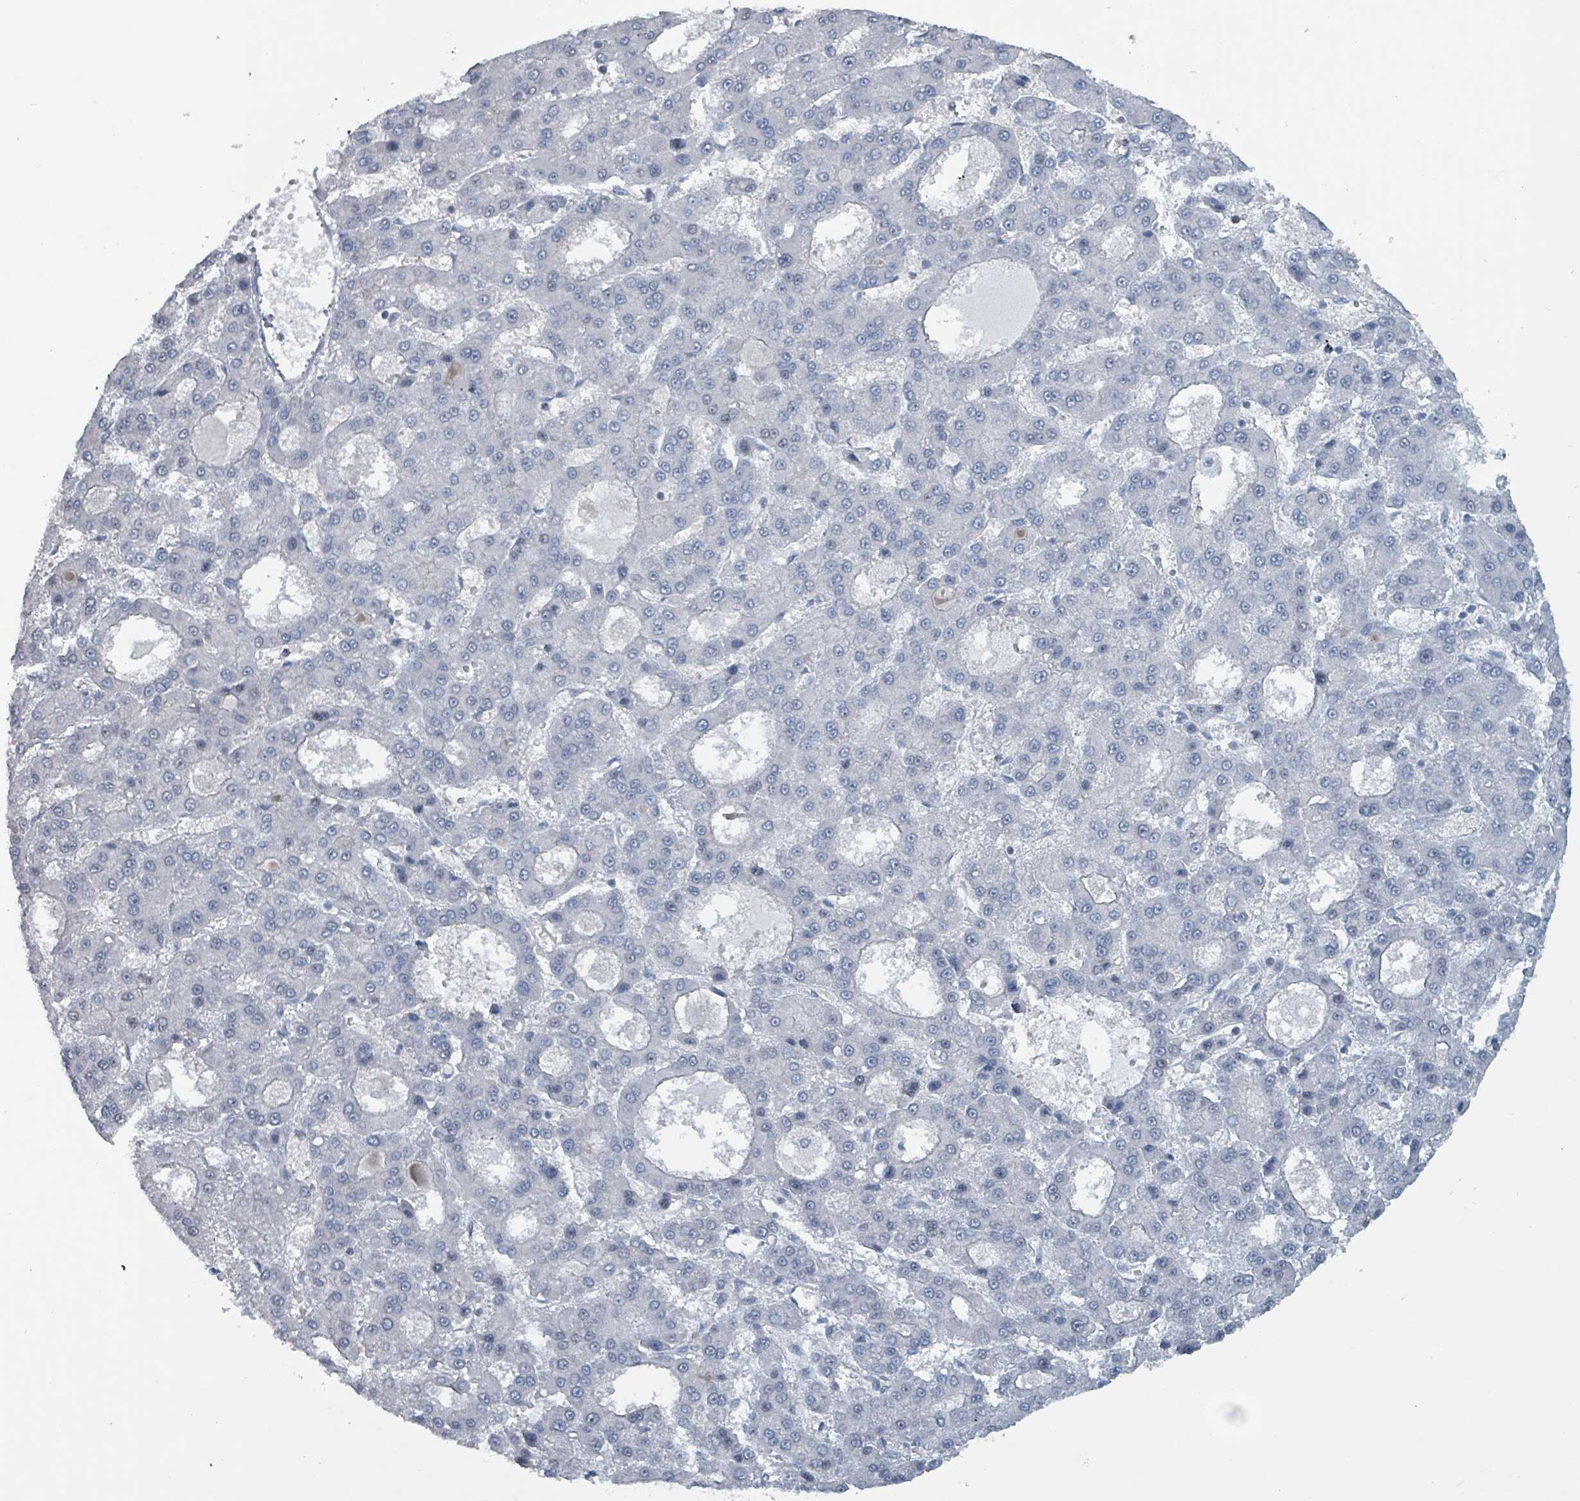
{"staining": {"intensity": "negative", "quantity": "none", "location": "none"}, "tissue": "liver cancer", "cell_type": "Tumor cells", "image_type": "cancer", "snomed": [{"axis": "morphology", "description": "Carcinoma, Hepatocellular, NOS"}, {"axis": "topography", "description": "Liver"}], "caption": "An image of liver hepatocellular carcinoma stained for a protein shows no brown staining in tumor cells.", "gene": "BIVM", "patient": {"sex": "male", "age": 70}}